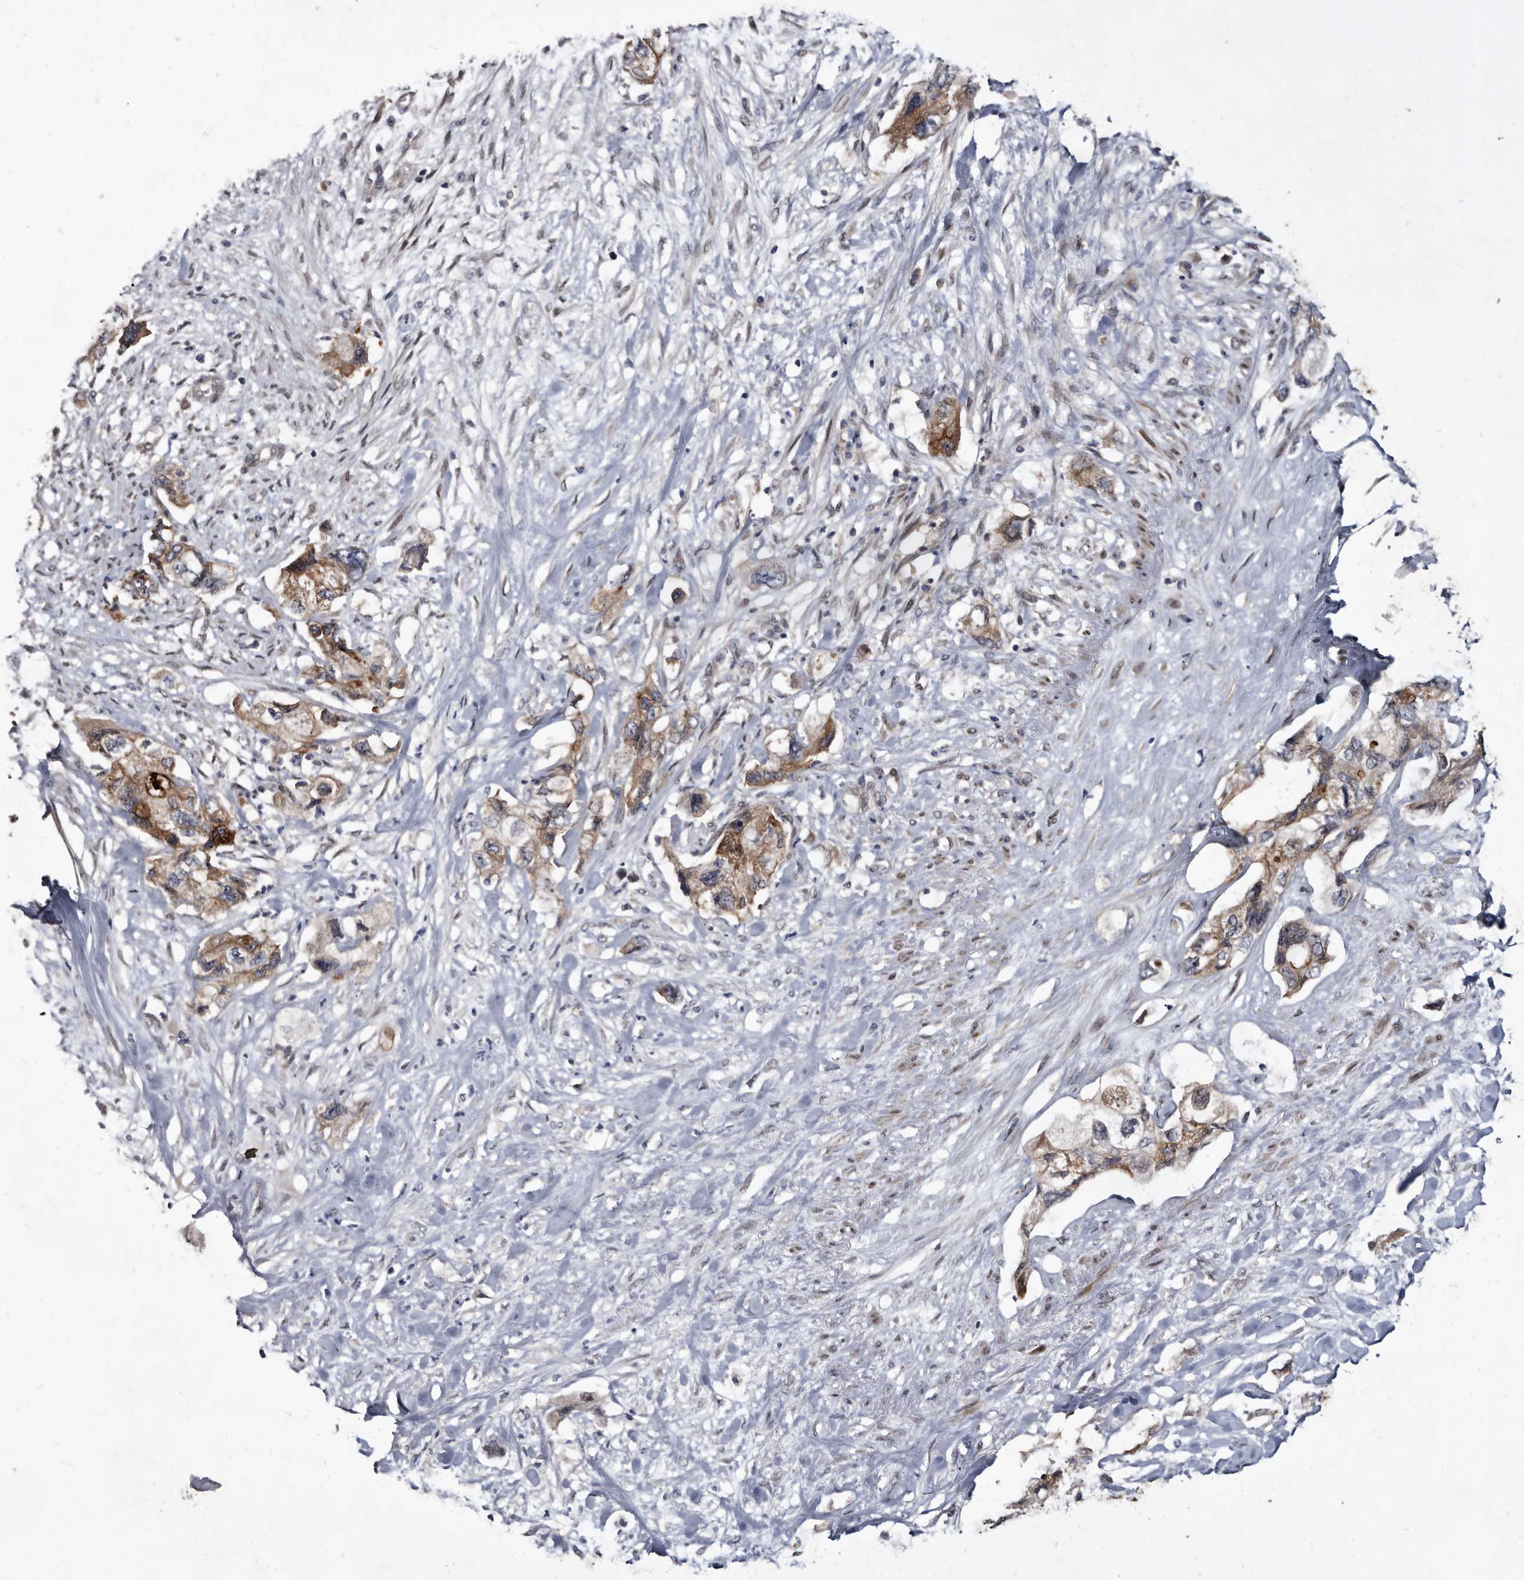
{"staining": {"intensity": "moderate", "quantity": ">75%", "location": "cytoplasmic/membranous"}, "tissue": "pancreatic cancer", "cell_type": "Tumor cells", "image_type": "cancer", "snomed": [{"axis": "morphology", "description": "Adenocarcinoma, NOS"}, {"axis": "topography", "description": "Pancreas"}], "caption": "Protein analysis of pancreatic cancer (adenocarcinoma) tissue demonstrates moderate cytoplasmic/membranous positivity in about >75% of tumor cells. (brown staining indicates protein expression, while blue staining denotes nuclei).", "gene": "PROM1", "patient": {"sex": "female", "age": 73}}